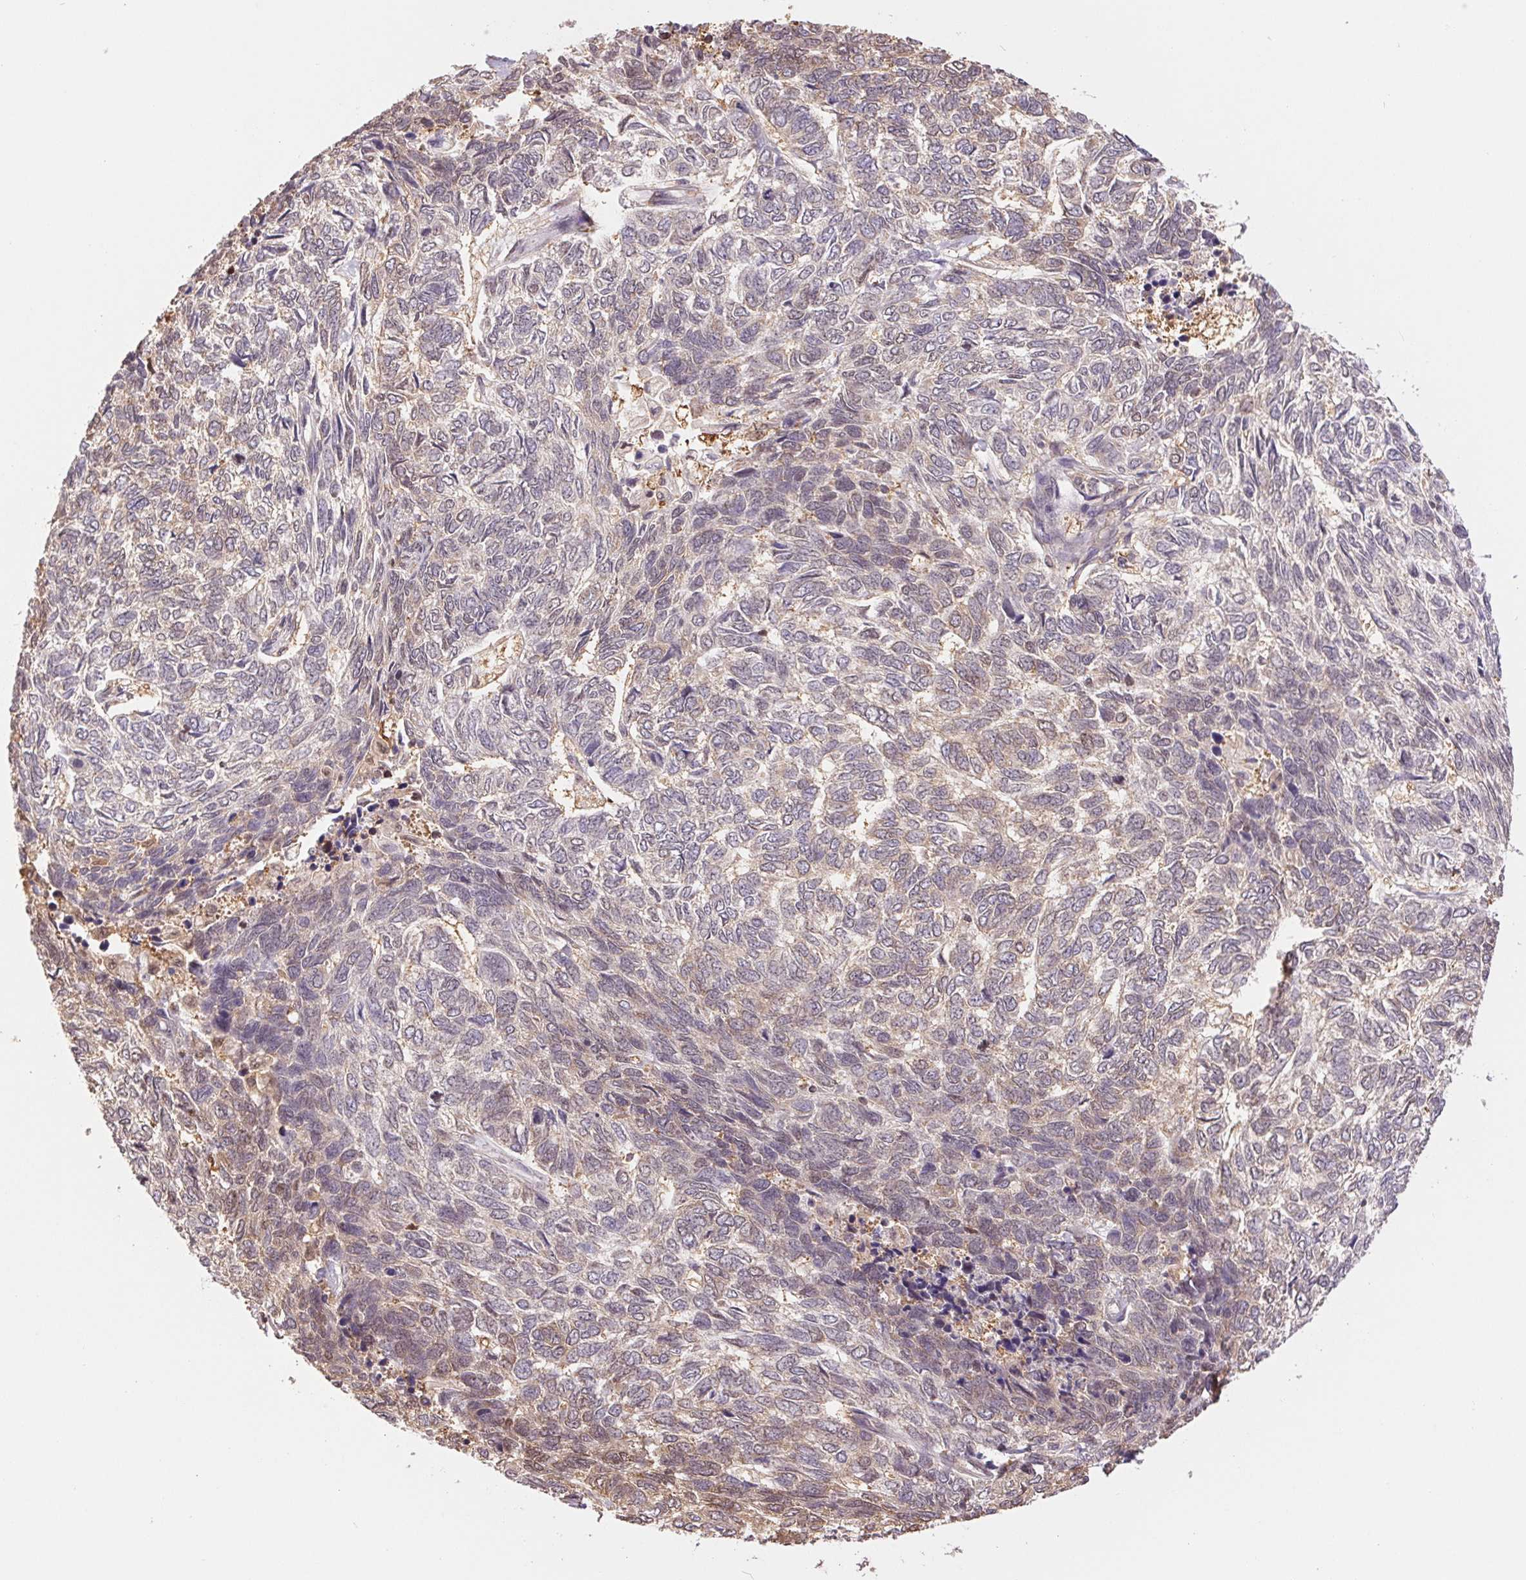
{"staining": {"intensity": "weak", "quantity": "<25%", "location": "cytoplasmic/membranous,nuclear"}, "tissue": "skin cancer", "cell_type": "Tumor cells", "image_type": "cancer", "snomed": [{"axis": "morphology", "description": "Basal cell carcinoma"}, {"axis": "topography", "description": "Skin"}], "caption": "Basal cell carcinoma (skin) was stained to show a protein in brown. There is no significant staining in tumor cells. The staining is performed using DAB brown chromogen with nuclei counter-stained in using hematoxylin.", "gene": "CDC123", "patient": {"sex": "female", "age": 65}}